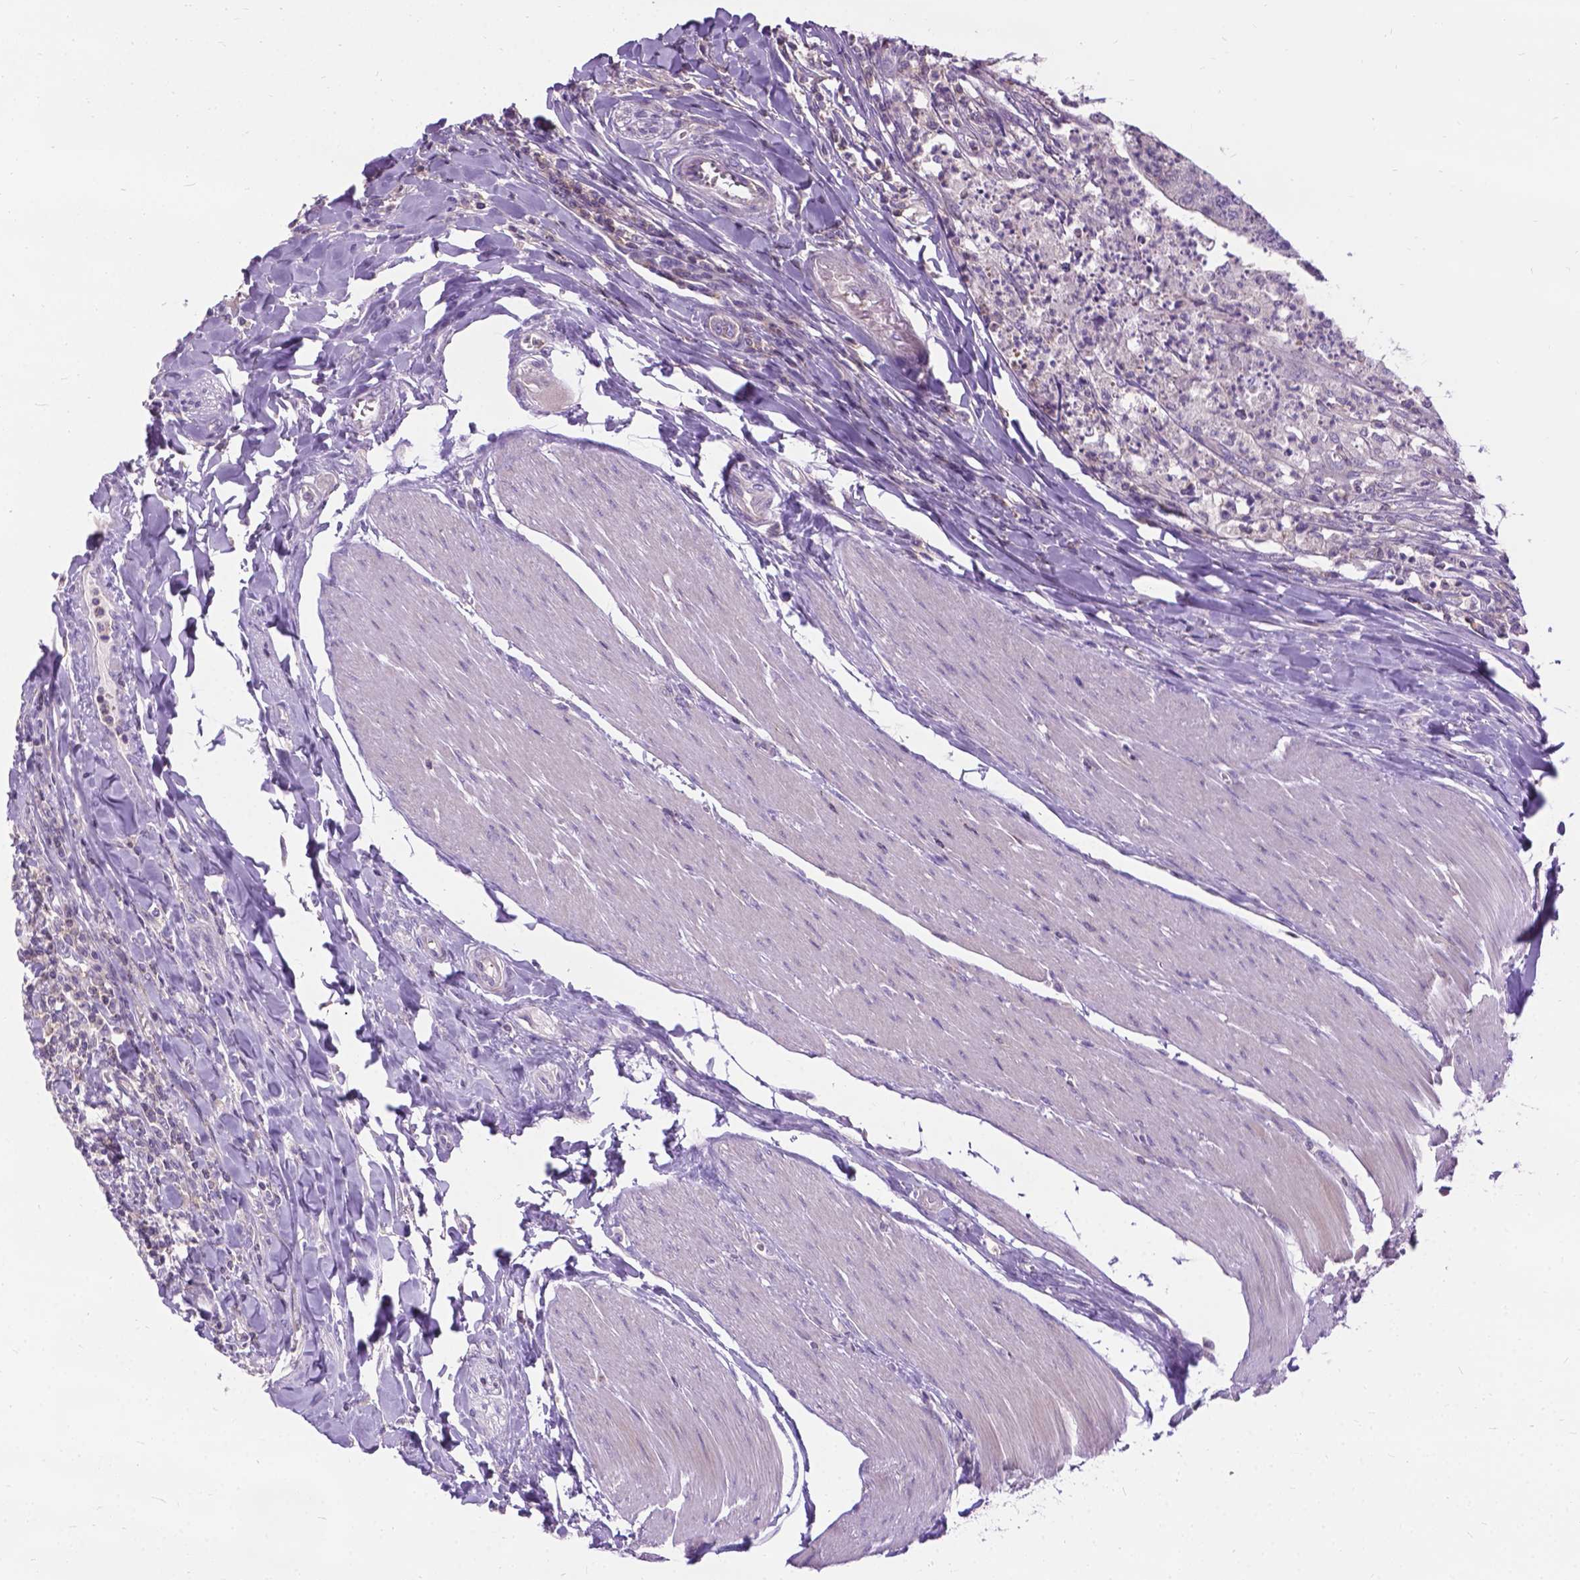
{"staining": {"intensity": "negative", "quantity": "none", "location": "none"}, "tissue": "colorectal cancer", "cell_type": "Tumor cells", "image_type": "cancer", "snomed": [{"axis": "morphology", "description": "Adenocarcinoma, NOS"}, {"axis": "topography", "description": "Colon"}], "caption": "DAB immunohistochemical staining of human adenocarcinoma (colorectal) displays no significant positivity in tumor cells.", "gene": "JAK3", "patient": {"sex": "female", "age": 67}}